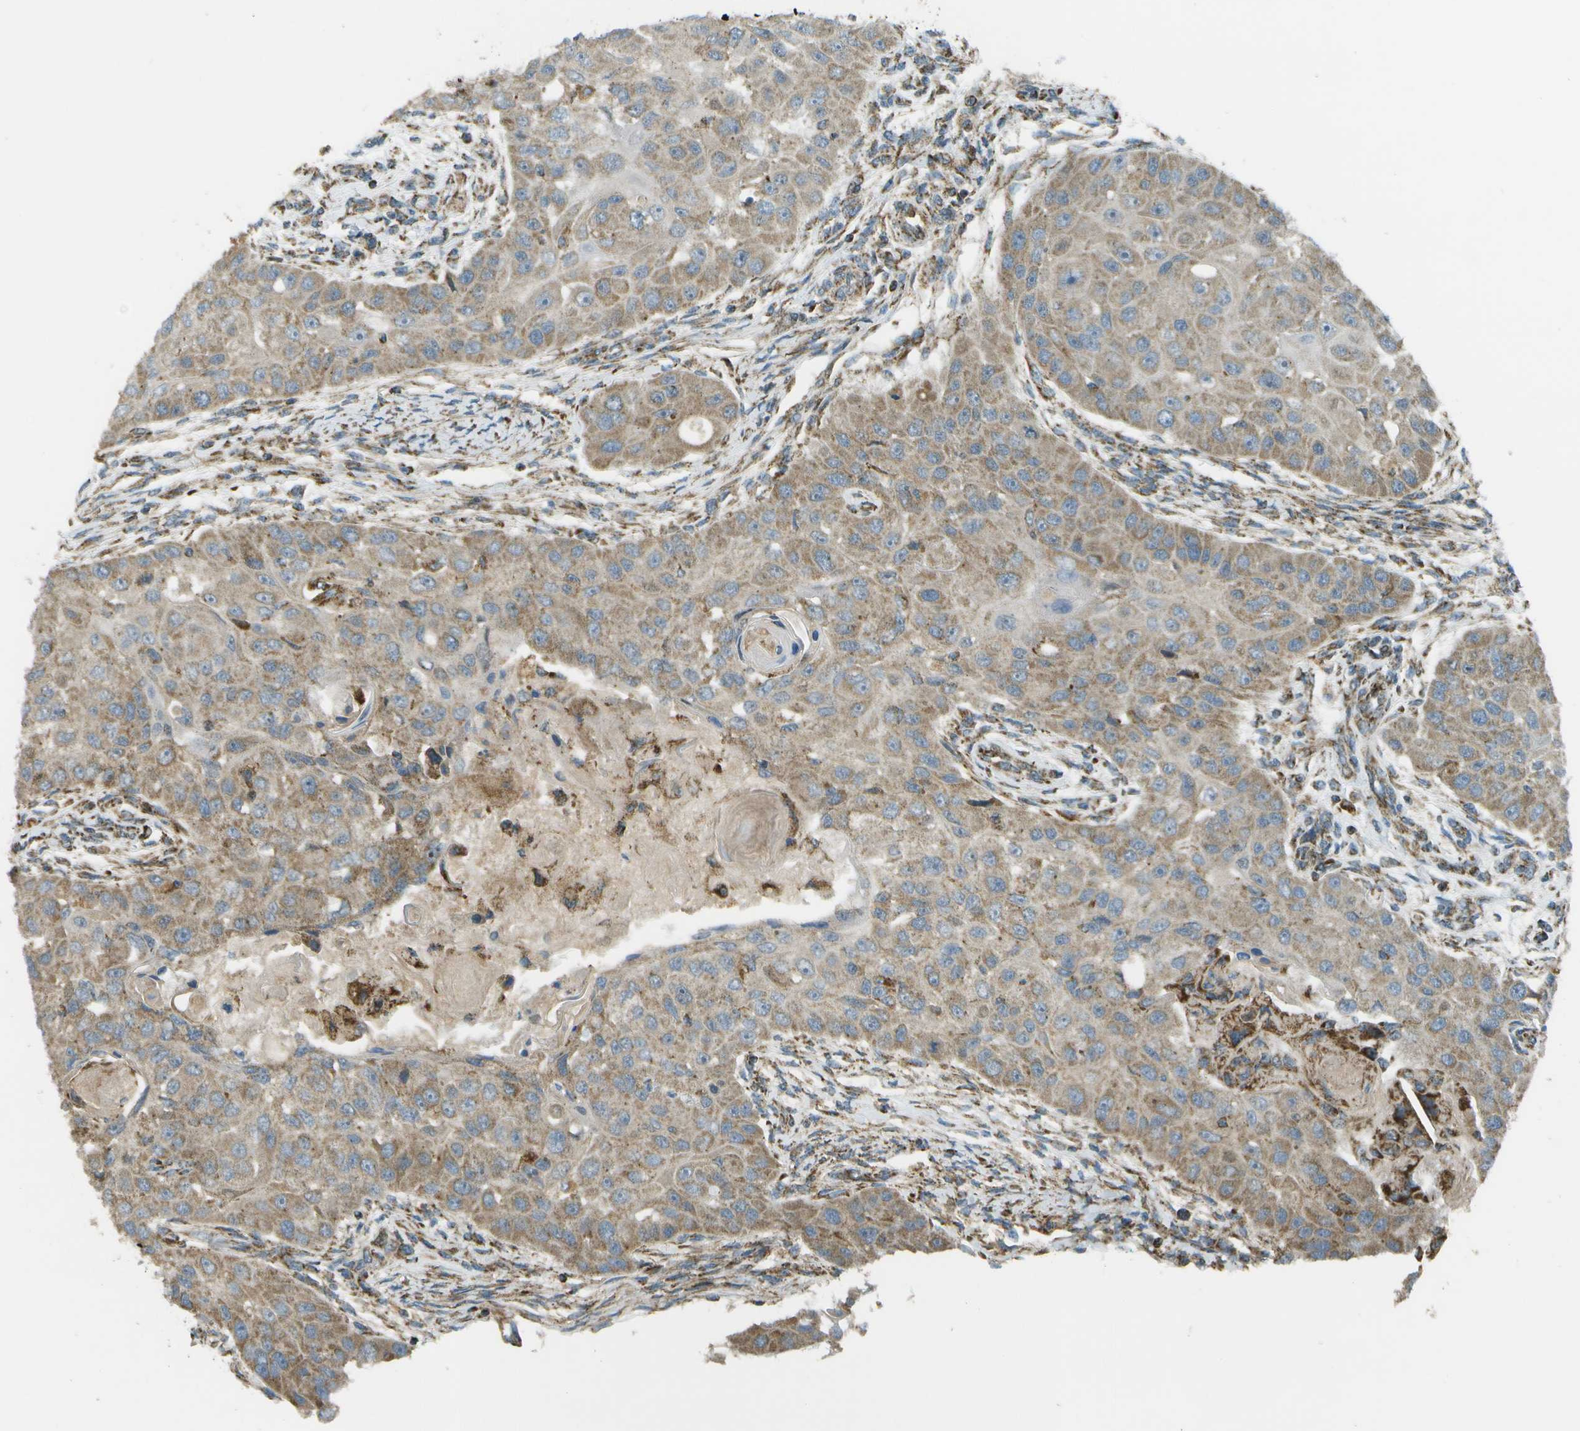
{"staining": {"intensity": "moderate", "quantity": ">75%", "location": "cytoplasmic/membranous"}, "tissue": "head and neck cancer", "cell_type": "Tumor cells", "image_type": "cancer", "snomed": [{"axis": "morphology", "description": "Normal tissue, NOS"}, {"axis": "morphology", "description": "Squamous cell carcinoma, NOS"}, {"axis": "topography", "description": "Skeletal muscle"}, {"axis": "topography", "description": "Head-Neck"}], "caption": "This is an image of immunohistochemistry (IHC) staining of head and neck squamous cell carcinoma, which shows moderate positivity in the cytoplasmic/membranous of tumor cells.", "gene": "NRK", "patient": {"sex": "male", "age": 51}}